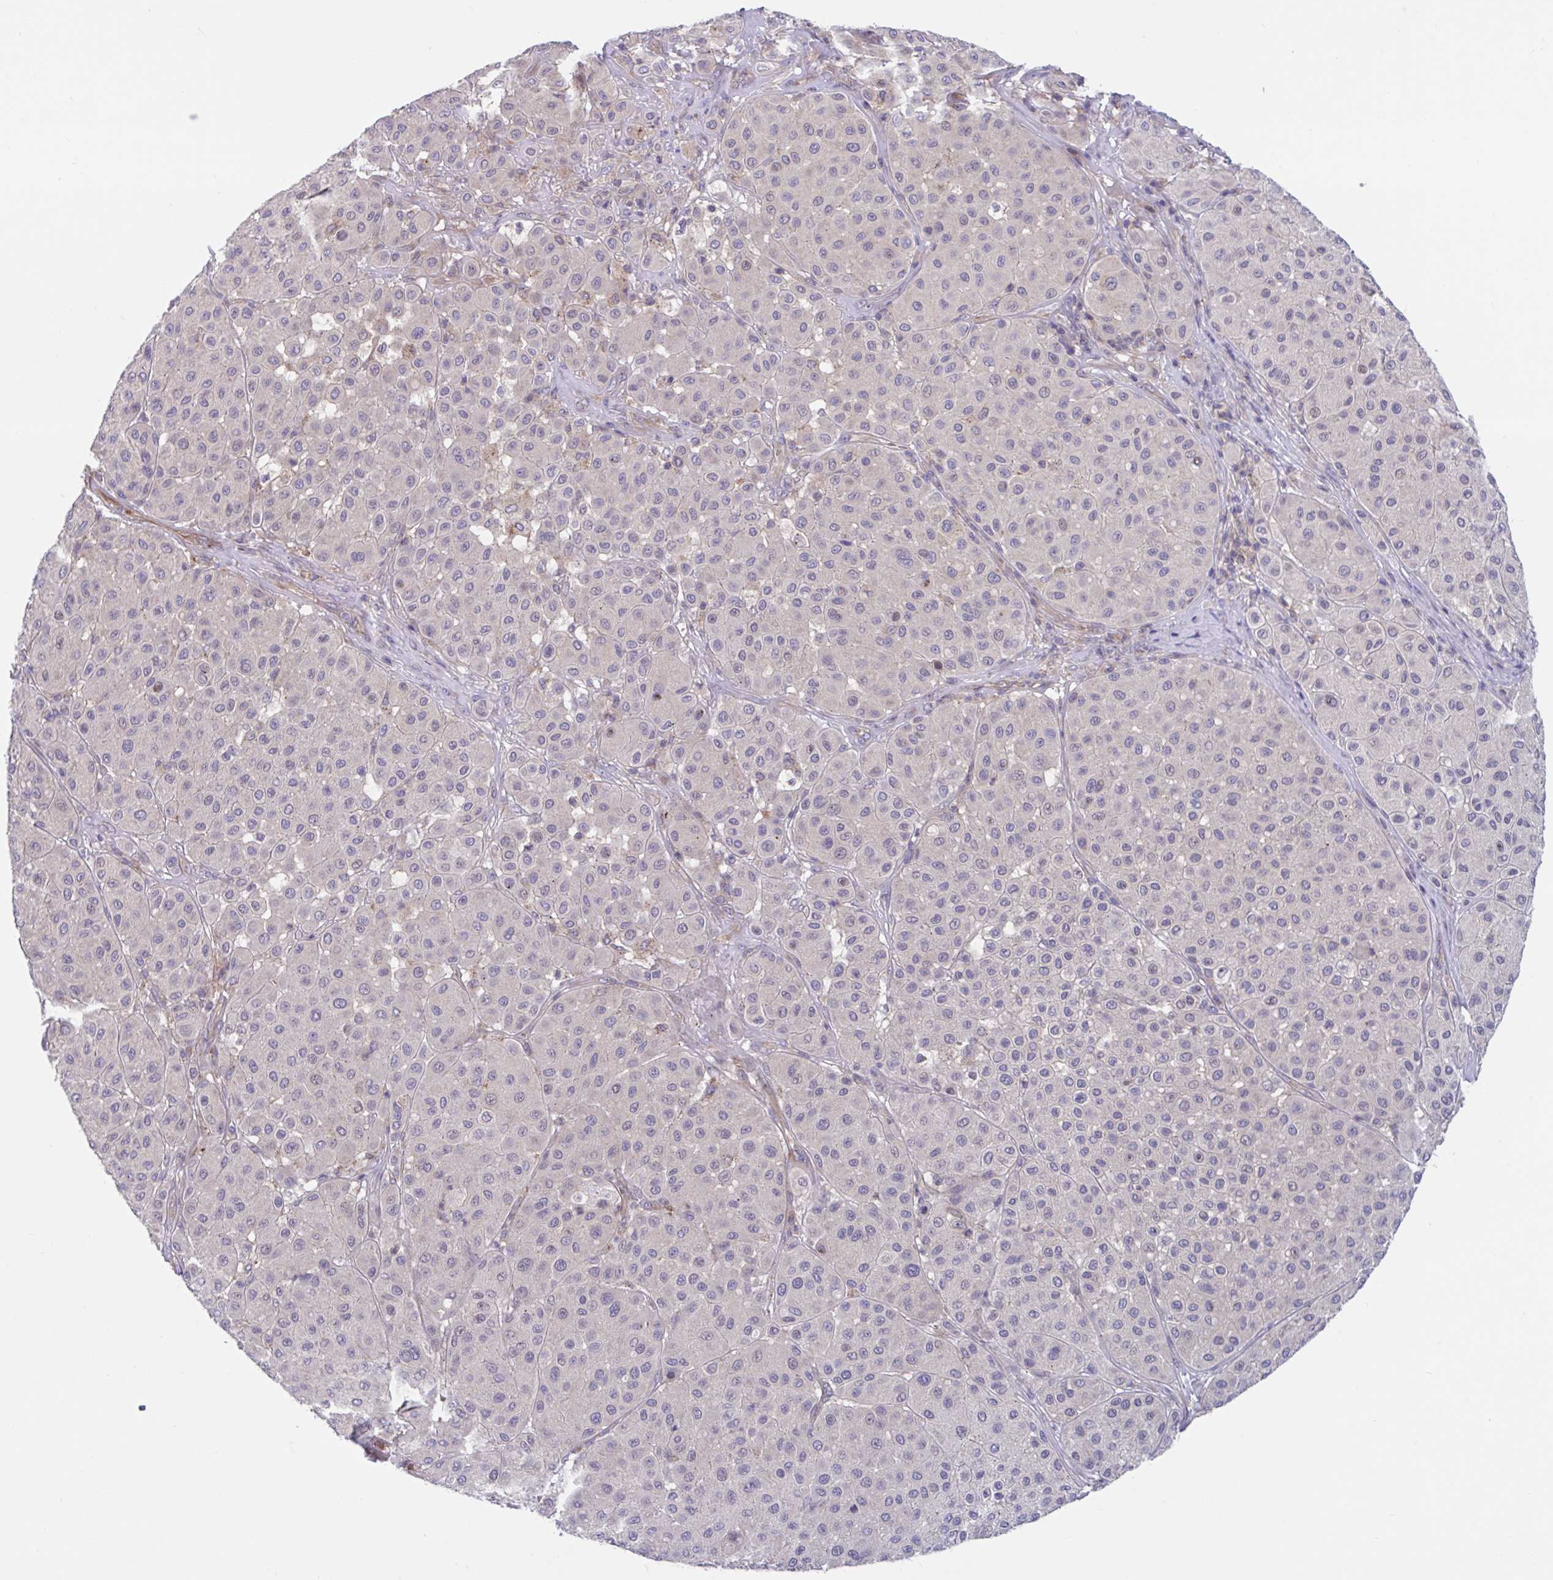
{"staining": {"intensity": "weak", "quantity": "<25%", "location": "nuclear"}, "tissue": "melanoma", "cell_type": "Tumor cells", "image_type": "cancer", "snomed": [{"axis": "morphology", "description": "Malignant melanoma, Metastatic site"}, {"axis": "topography", "description": "Smooth muscle"}], "caption": "DAB immunohistochemical staining of melanoma reveals no significant expression in tumor cells.", "gene": "IST1", "patient": {"sex": "male", "age": 41}}